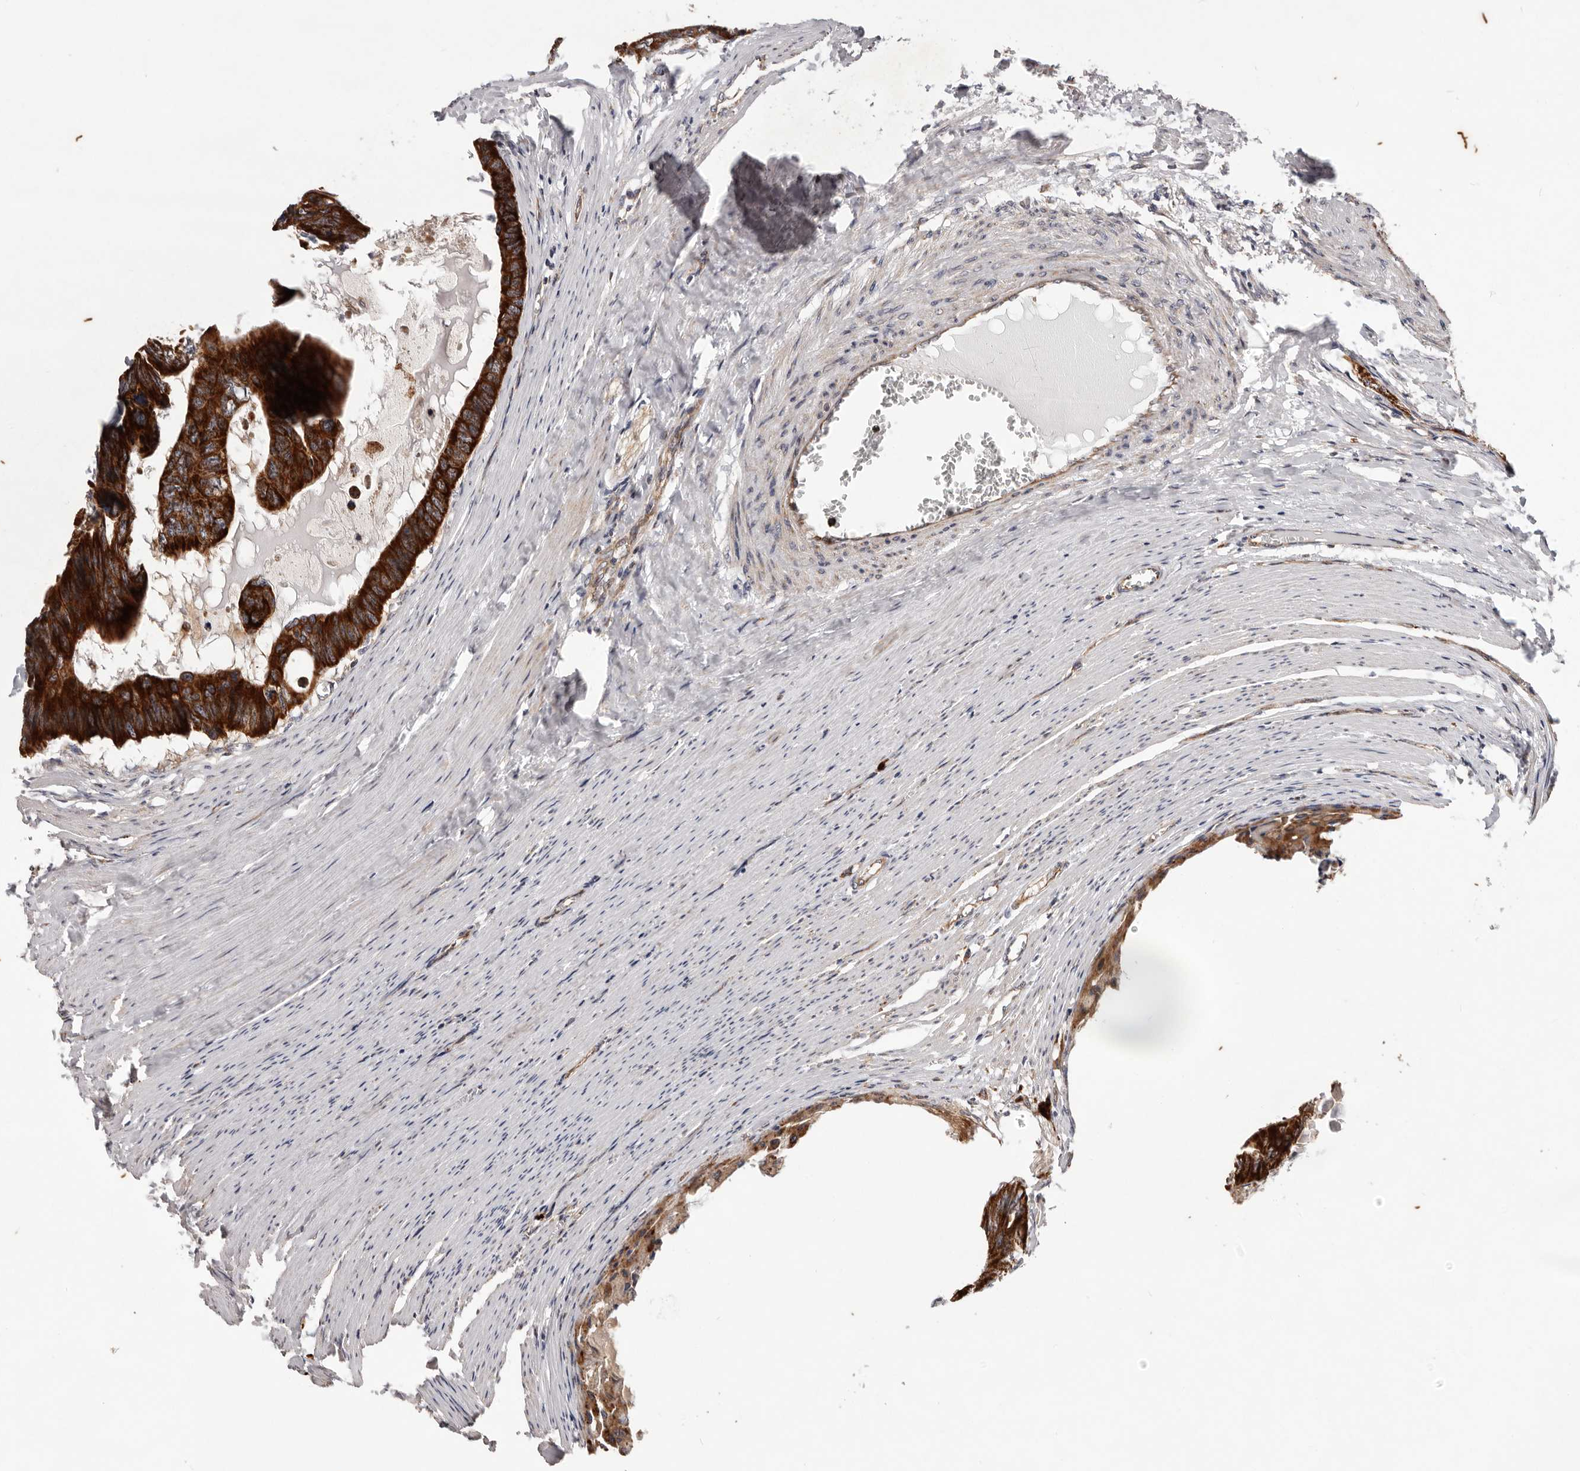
{"staining": {"intensity": "strong", "quantity": ">75%", "location": "cytoplasmic/membranous"}, "tissue": "colorectal cancer", "cell_type": "Tumor cells", "image_type": "cancer", "snomed": [{"axis": "morphology", "description": "Adenocarcinoma, NOS"}, {"axis": "topography", "description": "Colon"}], "caption": "Immunohistochemistry of human adenocarcinoma (colorectal) exhibits high levels of strong cytoplasmic/membranous expression in about >75% of tumor cells.", "gene": "MRPS10", "patient": {"sex": "female", "age": 55}}